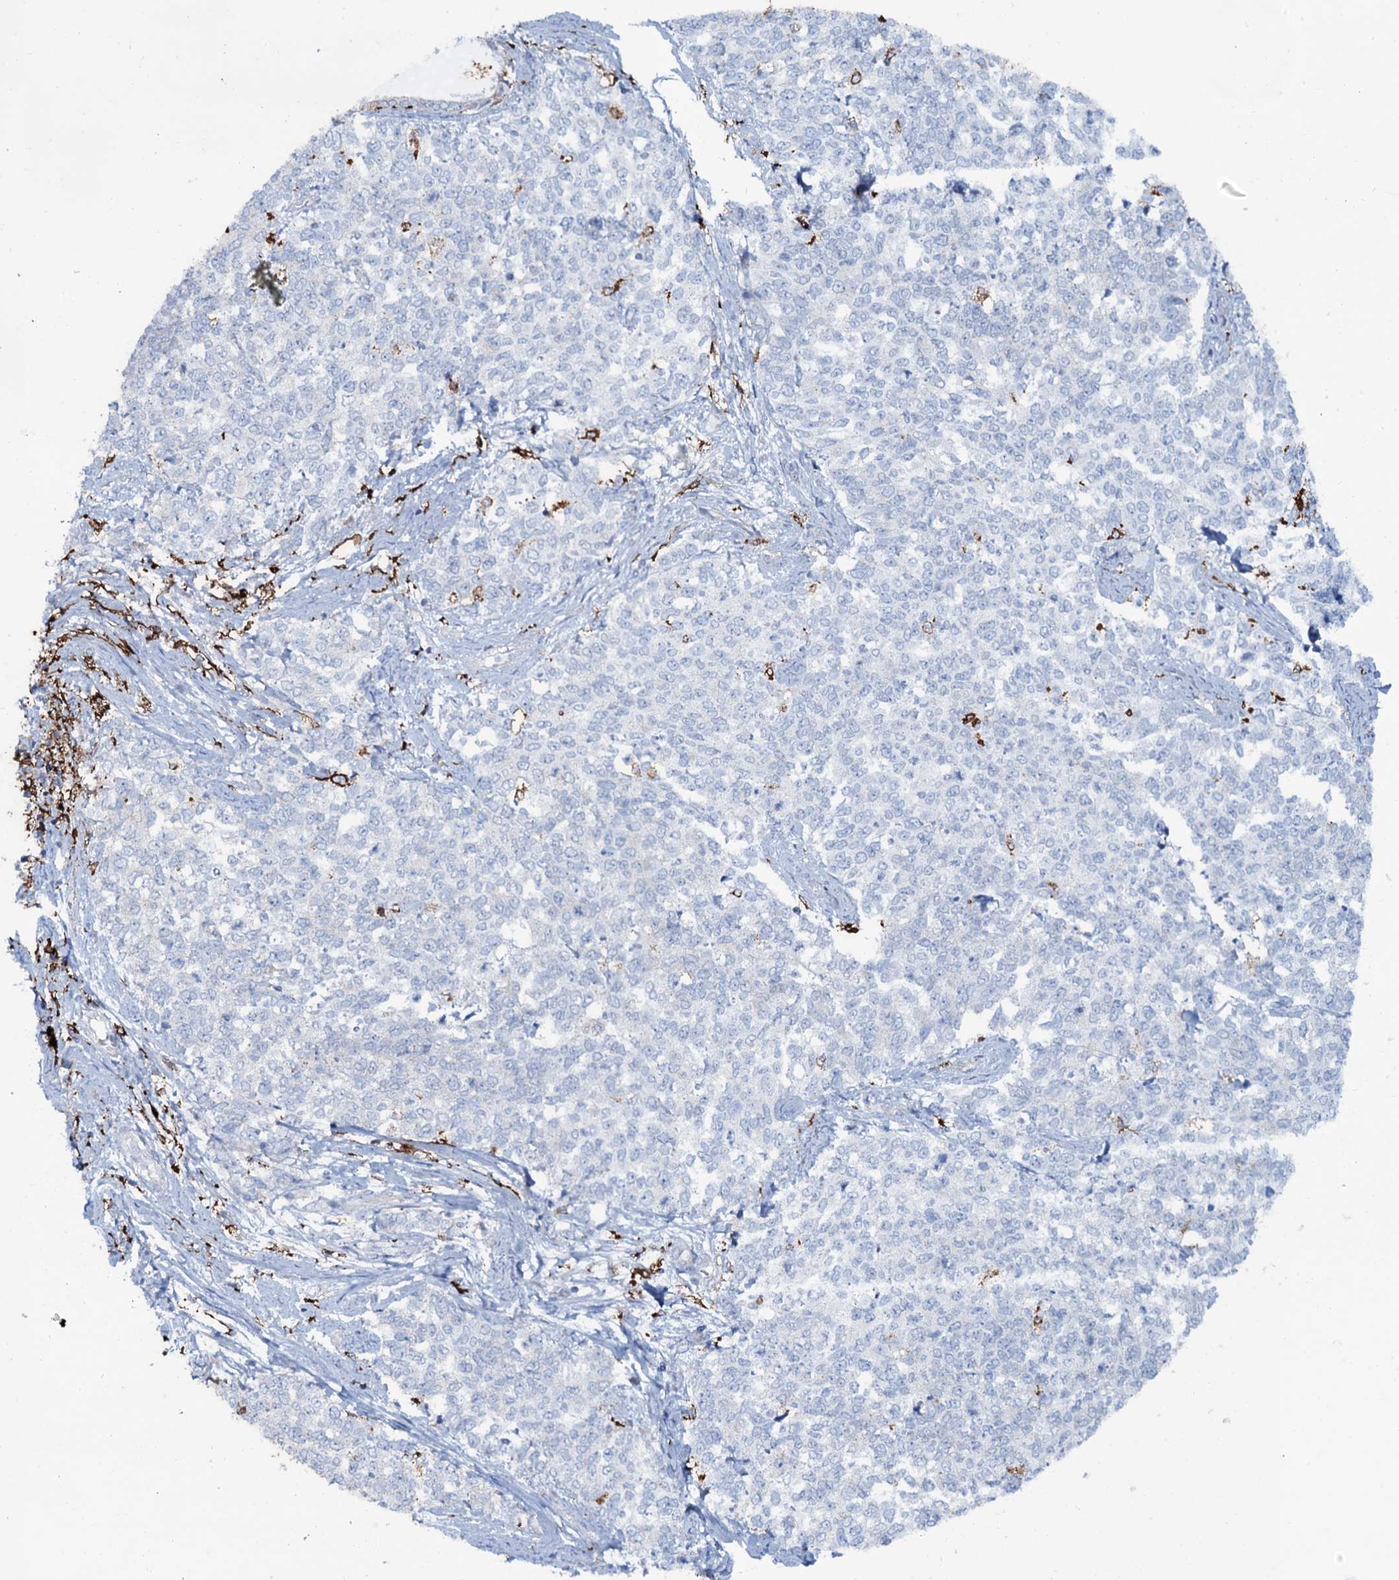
{"staining": {"intensity": "negative", "quantity": "none", "location": "none"}, "tissue": "cervical cancer", "cell_type": "Tumor cells", "image_type": "cancer", "snomed": [{"axis": "morphology", "description": "Squamous cell carcinoma, NOS"}, {"axis": "topography", "description": "Cervix"}], "caption": "There is no significant expression in tumor cells of cervical squamous cell carcinoma. (Brightfield microscopy of DAB IHC at high magnification).", "gene": "OSBPL2", "patient": {"sex": "female", "age": 63}}